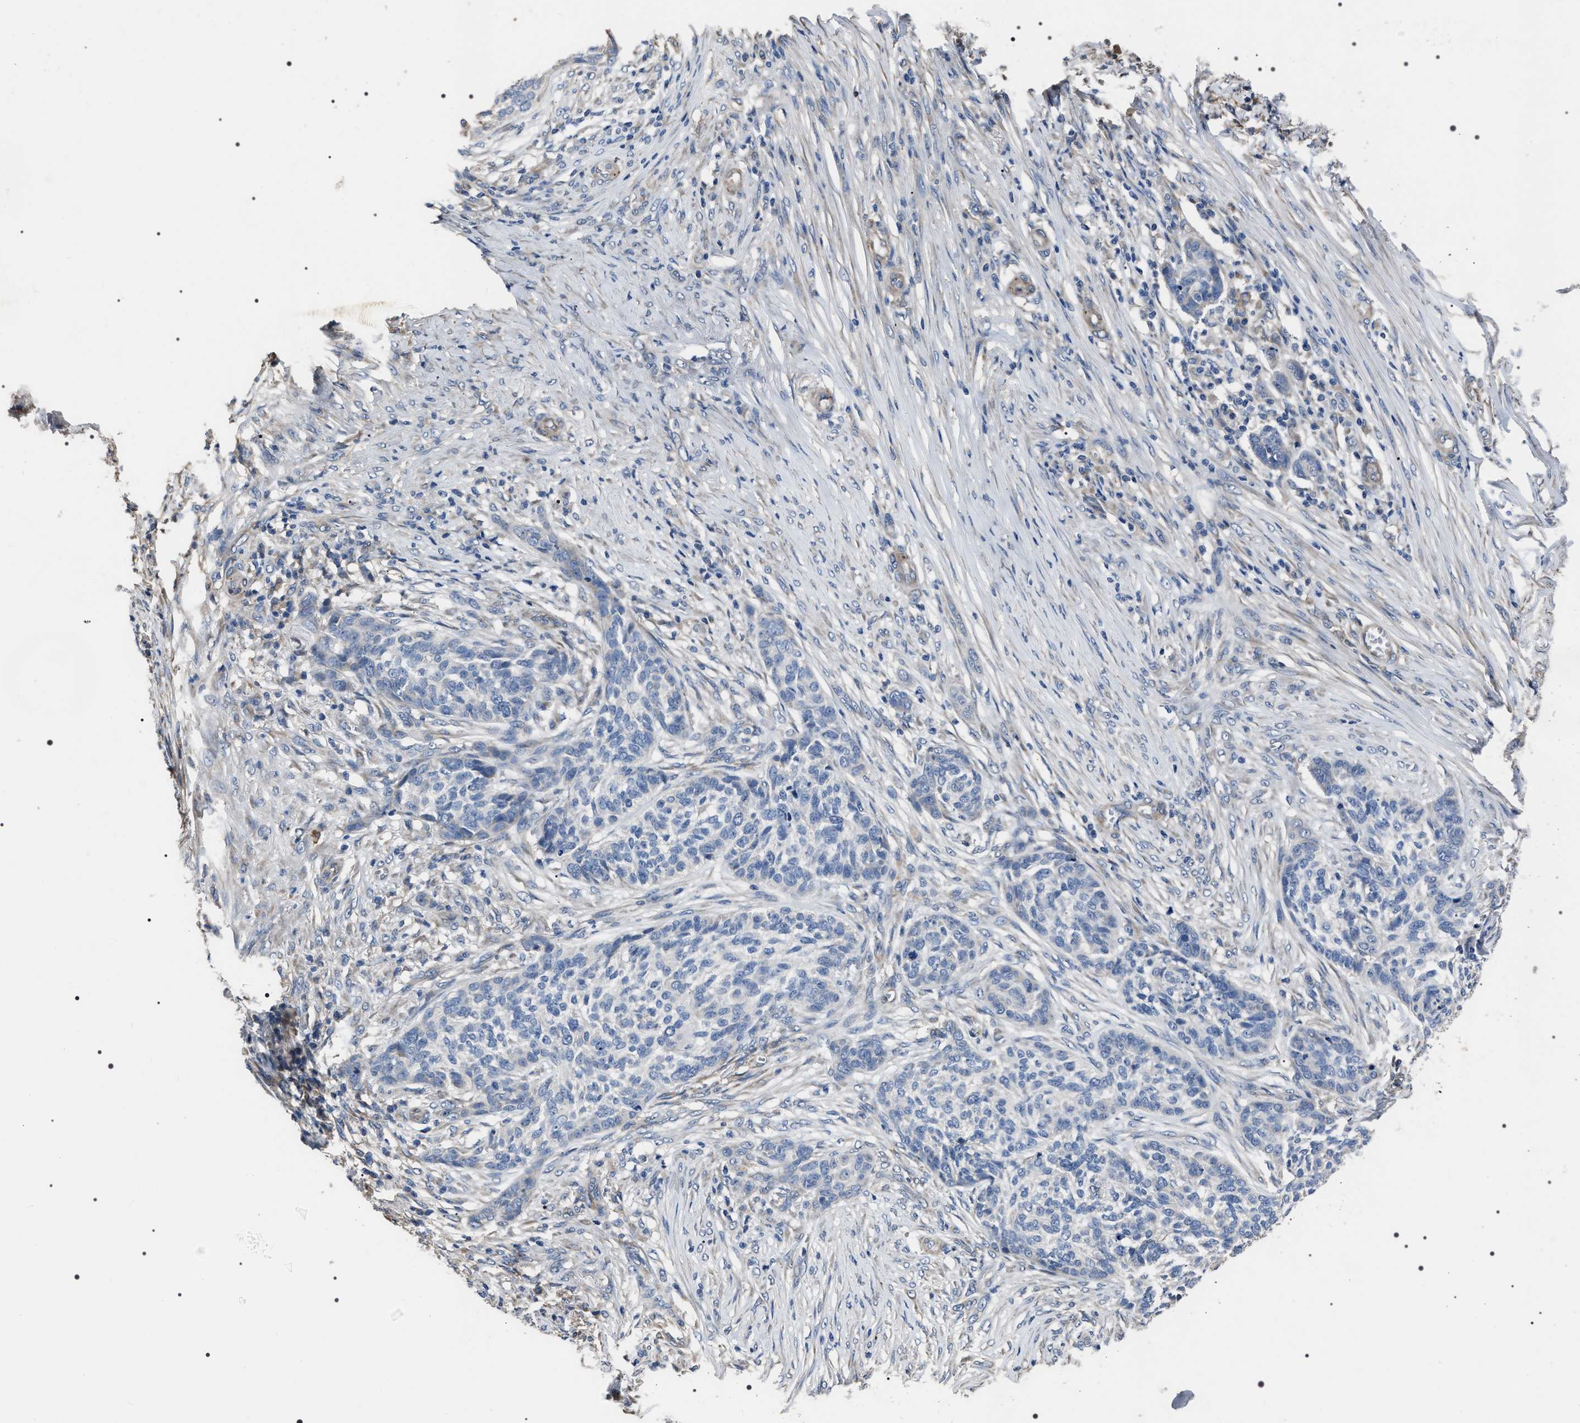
{"staining": {"intensity": "negative", "quantity": "none", "location": "none"}, "tissue": "skin cancer", "cell_type": "Tumor cells", "image_type": "cancer", "snomed": [{"axis": "morphology", "description": "Basal cell carcinoma"}, {"axis": "topography", "description": "Skin"}], "caption": "Immunohistochemistry of basal cell carcinoma (skin) shows no expression in tumor cells.", "gene": "TRIM54", "patient": {"sex": "male", "age": 85}}